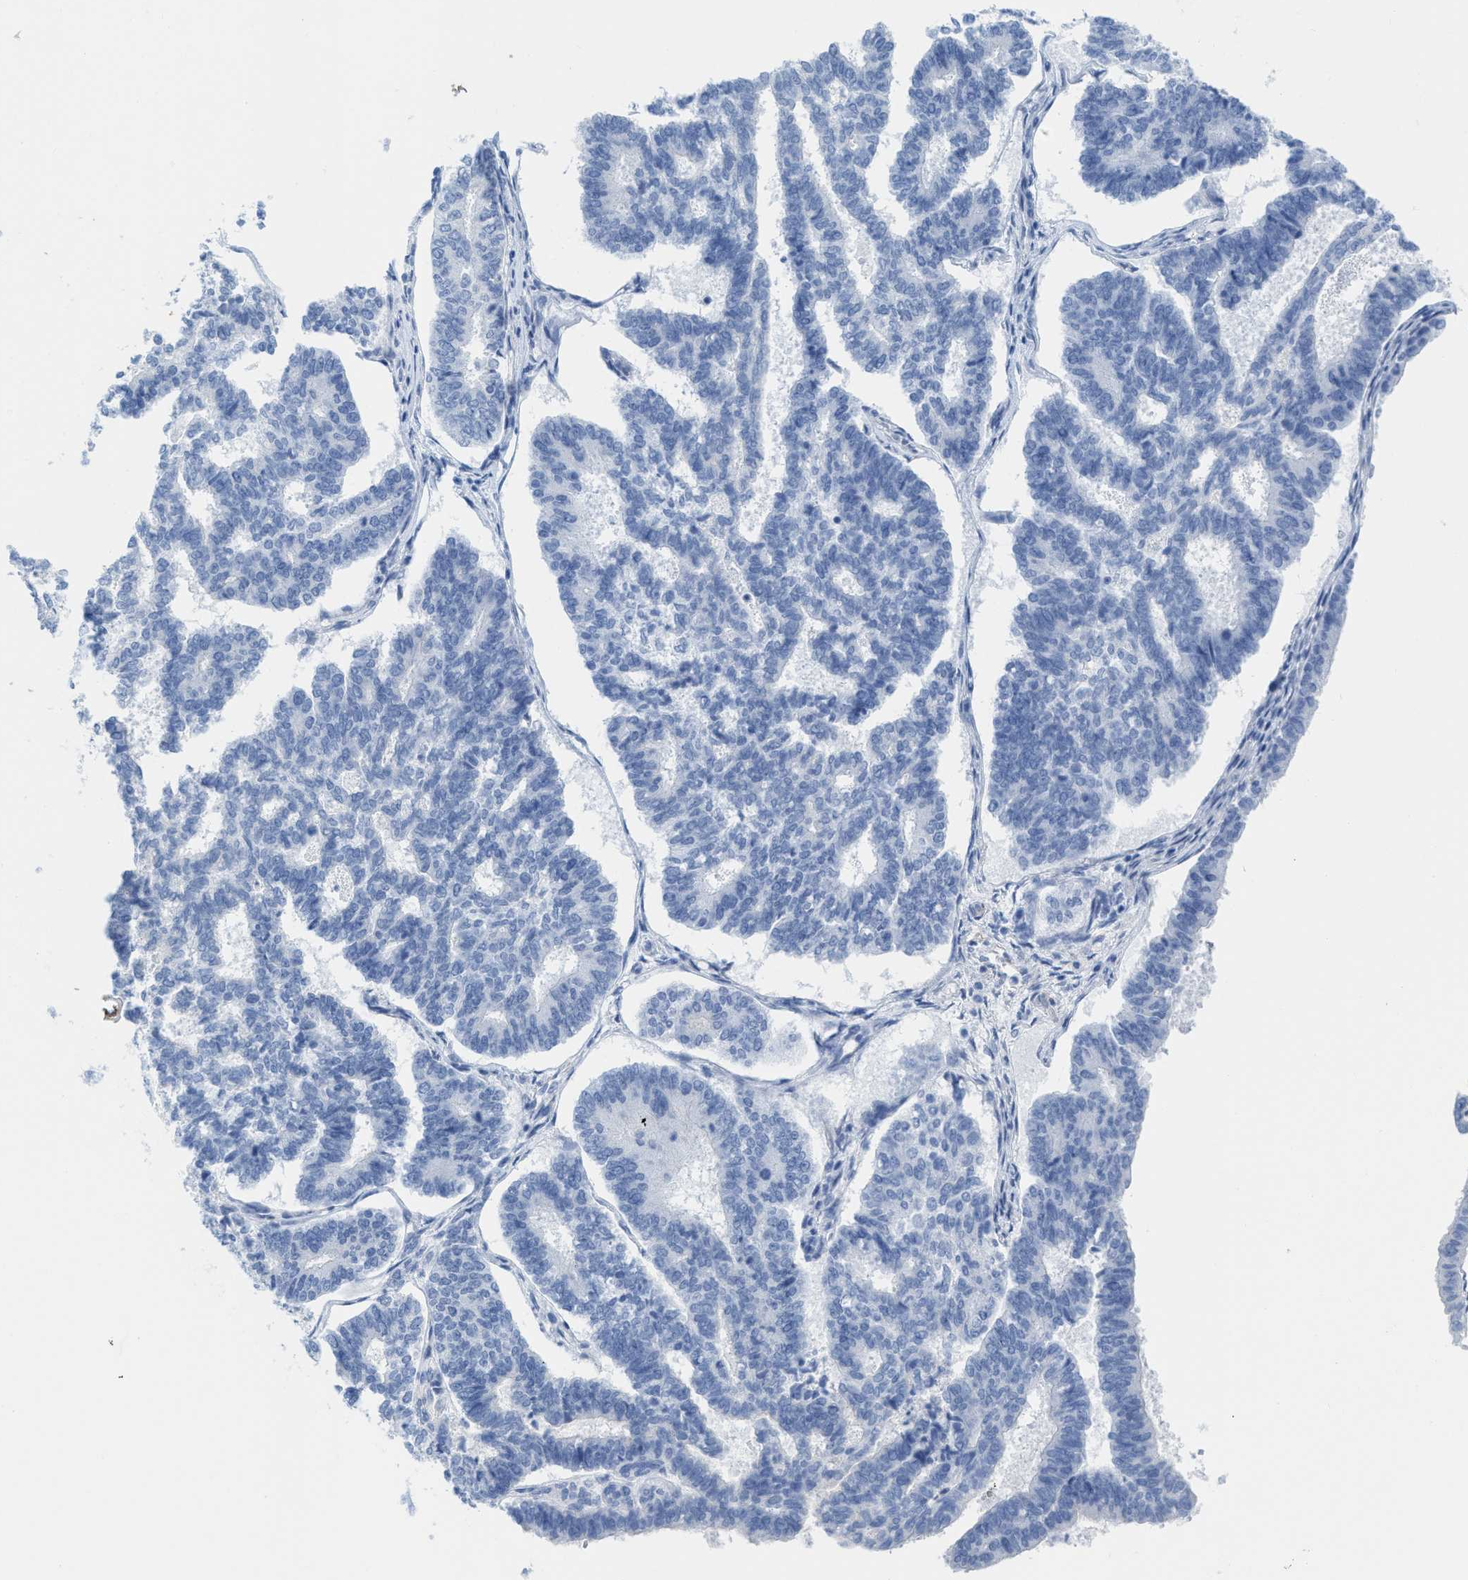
{"staining": {"intensity": "negative", "quantity": "none", "location": "none"}, "tissue": "endometrial cancer", "cell_type": "Tumor cells", "image_type": "cancer", "snomed": [{"axis": "morphology", "description": "Adenocarcinoma, NOS"}, {"axis": "topography", "description": "Endometrium"}], "caption": "High power microscopy micrograph of an IHC micrograph of endometrial cancer (adenocarcinoma), revealing no significant positivity in tumor cells.", "gene": "TUB", "patient": {"sex": "female", "age": 70}}